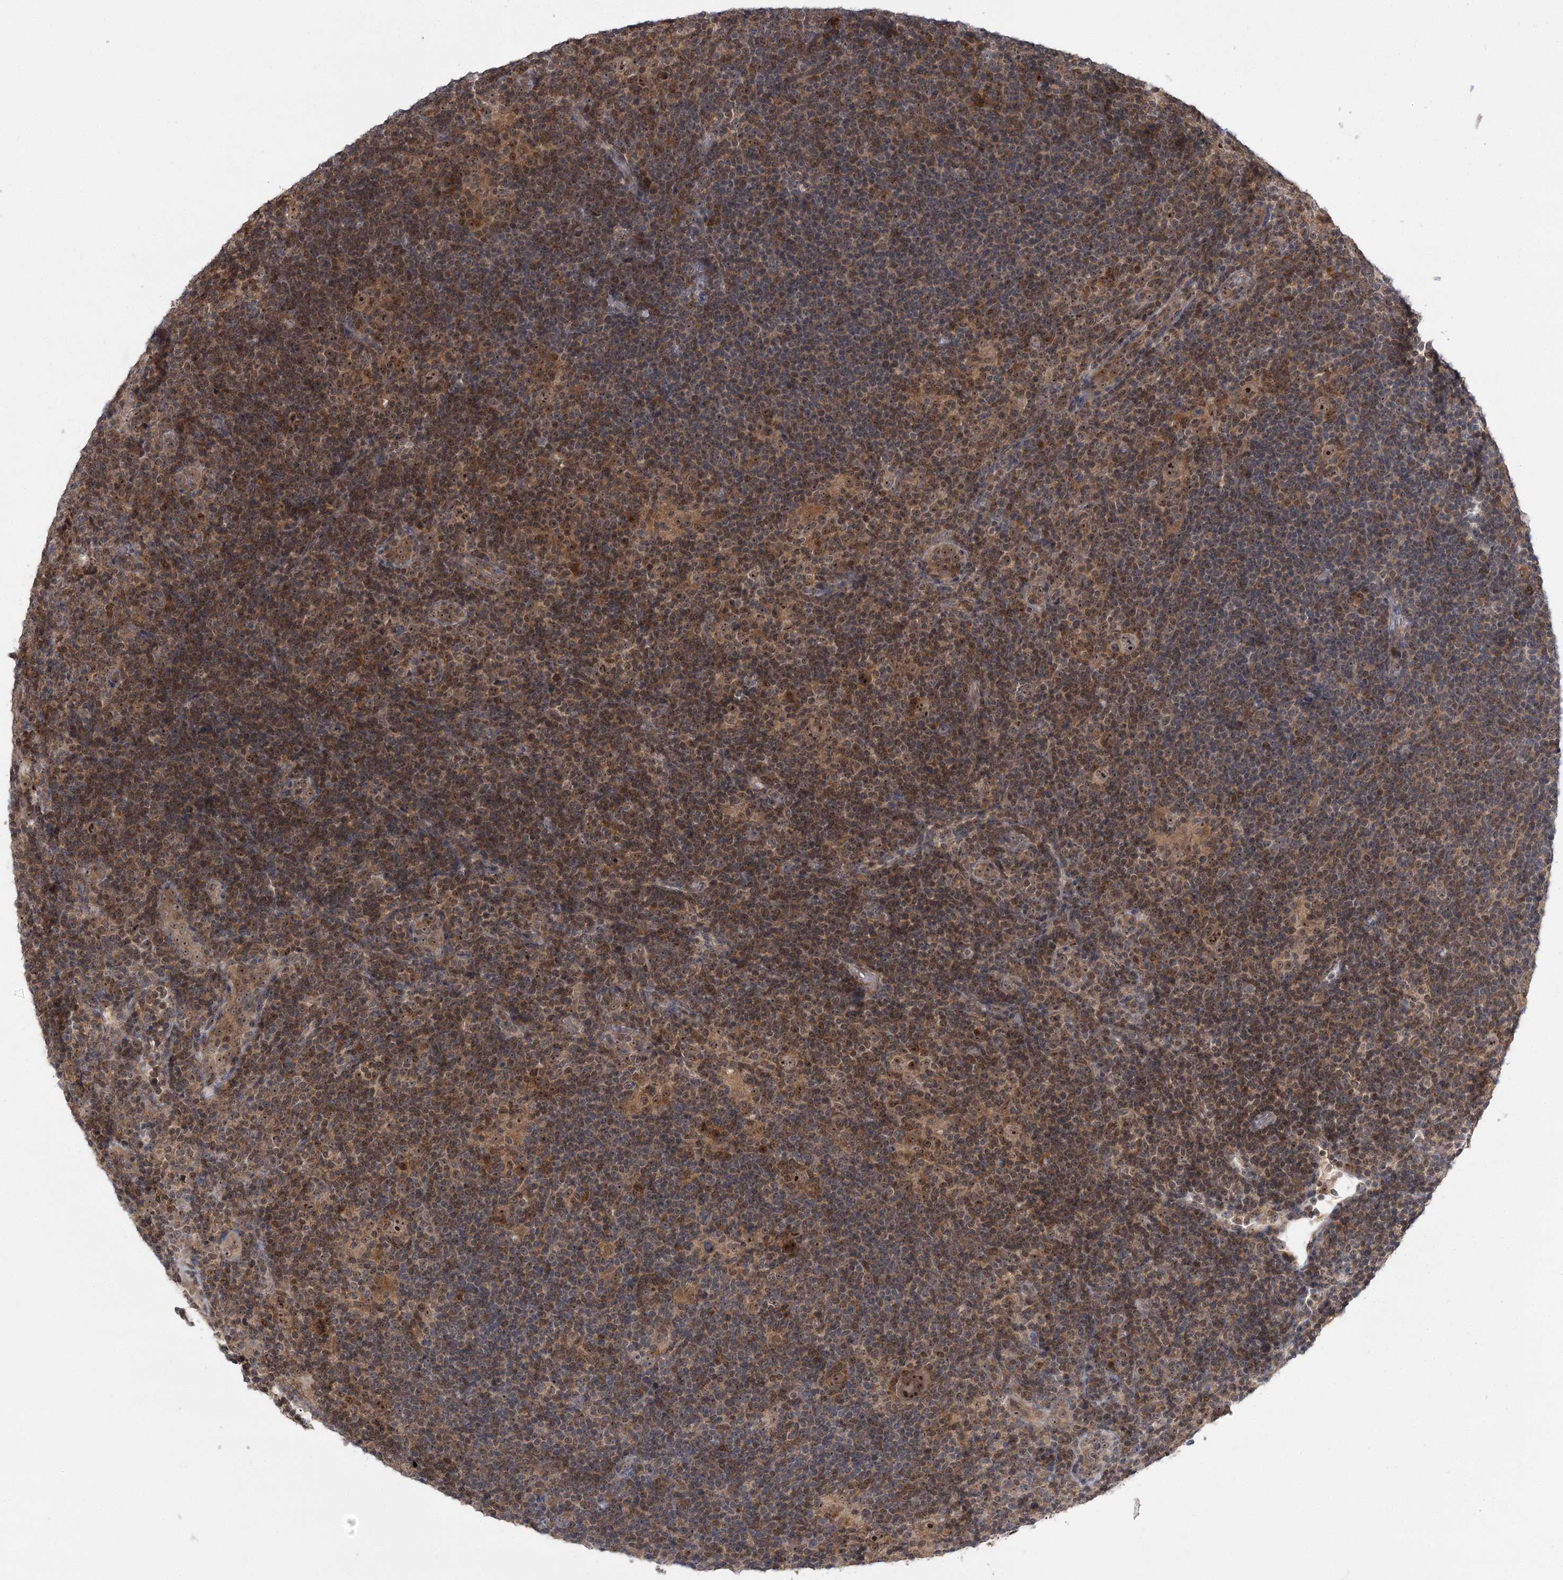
{"staining": {"intensity": "moderate", "quantity": ">75%", "location": "nuclear"}, "tissue": "lymphoma", "cell_type": "Tumor cells", "image_type": "cancer", "snomed": [{"axis": "morphology", "description": "Hodgkin's disease, NOS"}, {"axis": "topography", "description": "Lymph node"}], "caption": "Moderate nuclear protein expression is appreciated in about >75% of tumor cells in lymphoma.", "gene": "SERGEF", "patient": {"sex": "female", "age": 57}}